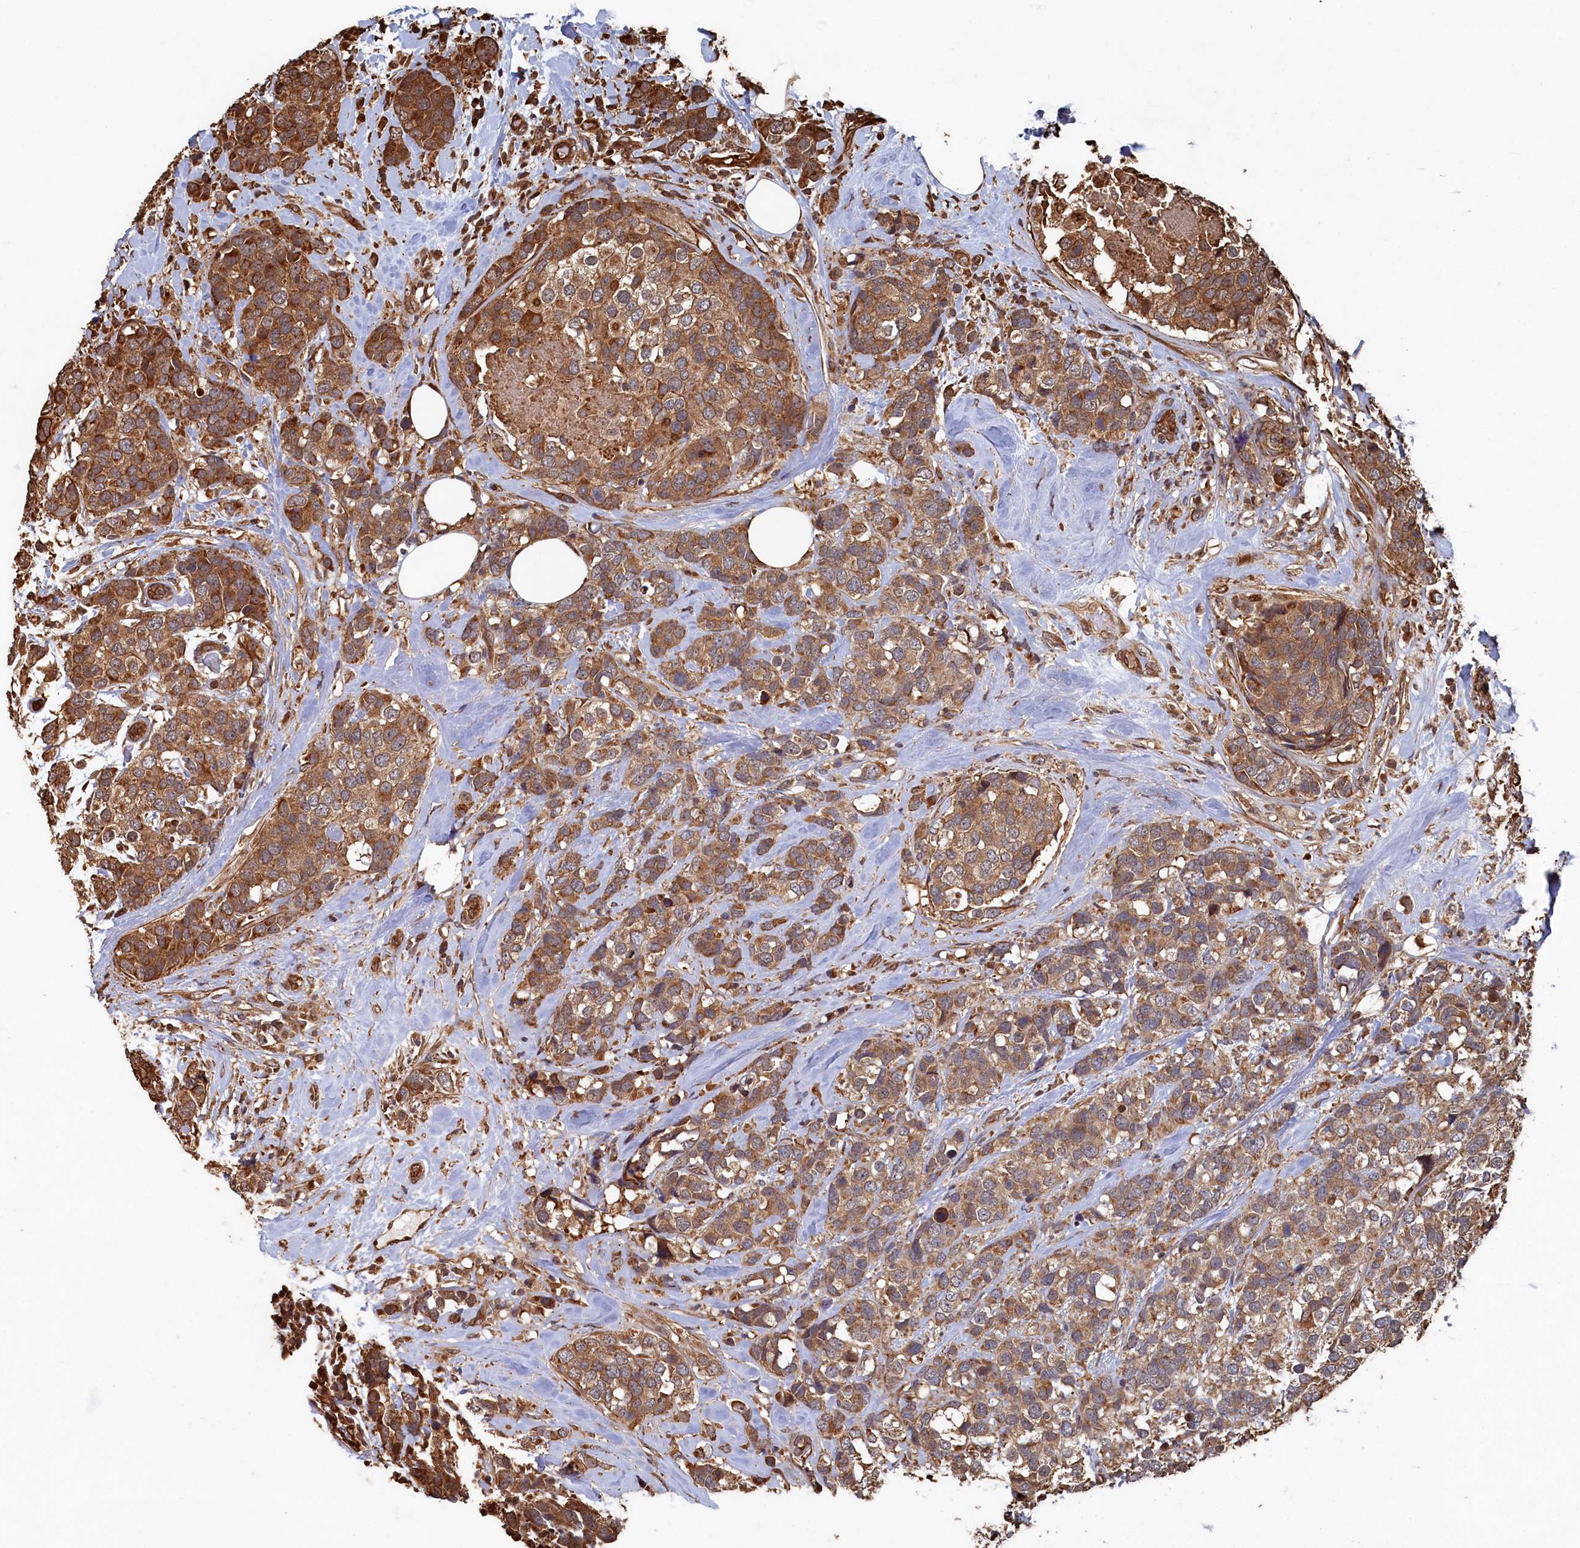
{"staining": {"intensity": "moderate", "quantity": ">75%", "location": "cytoplasmic/membranous"}, "tissue": "breast cancer", "cell_type": "Tumor cells", "image_type": "cancer", "snomed": [{"axis": "morphology", "description": "Lobular carcinoma"}, {"axis": "topography", "description": "Breast"}], "caption": "This image shows immunohistochemistry (IHC) staining of human breast lobular carcinoma, with medium moderate cytoplasmic/membranous positivity in approximately >75% of tumor cells.", "gene": "PIGN", "patient": {"sex": "female", "age": 59}}